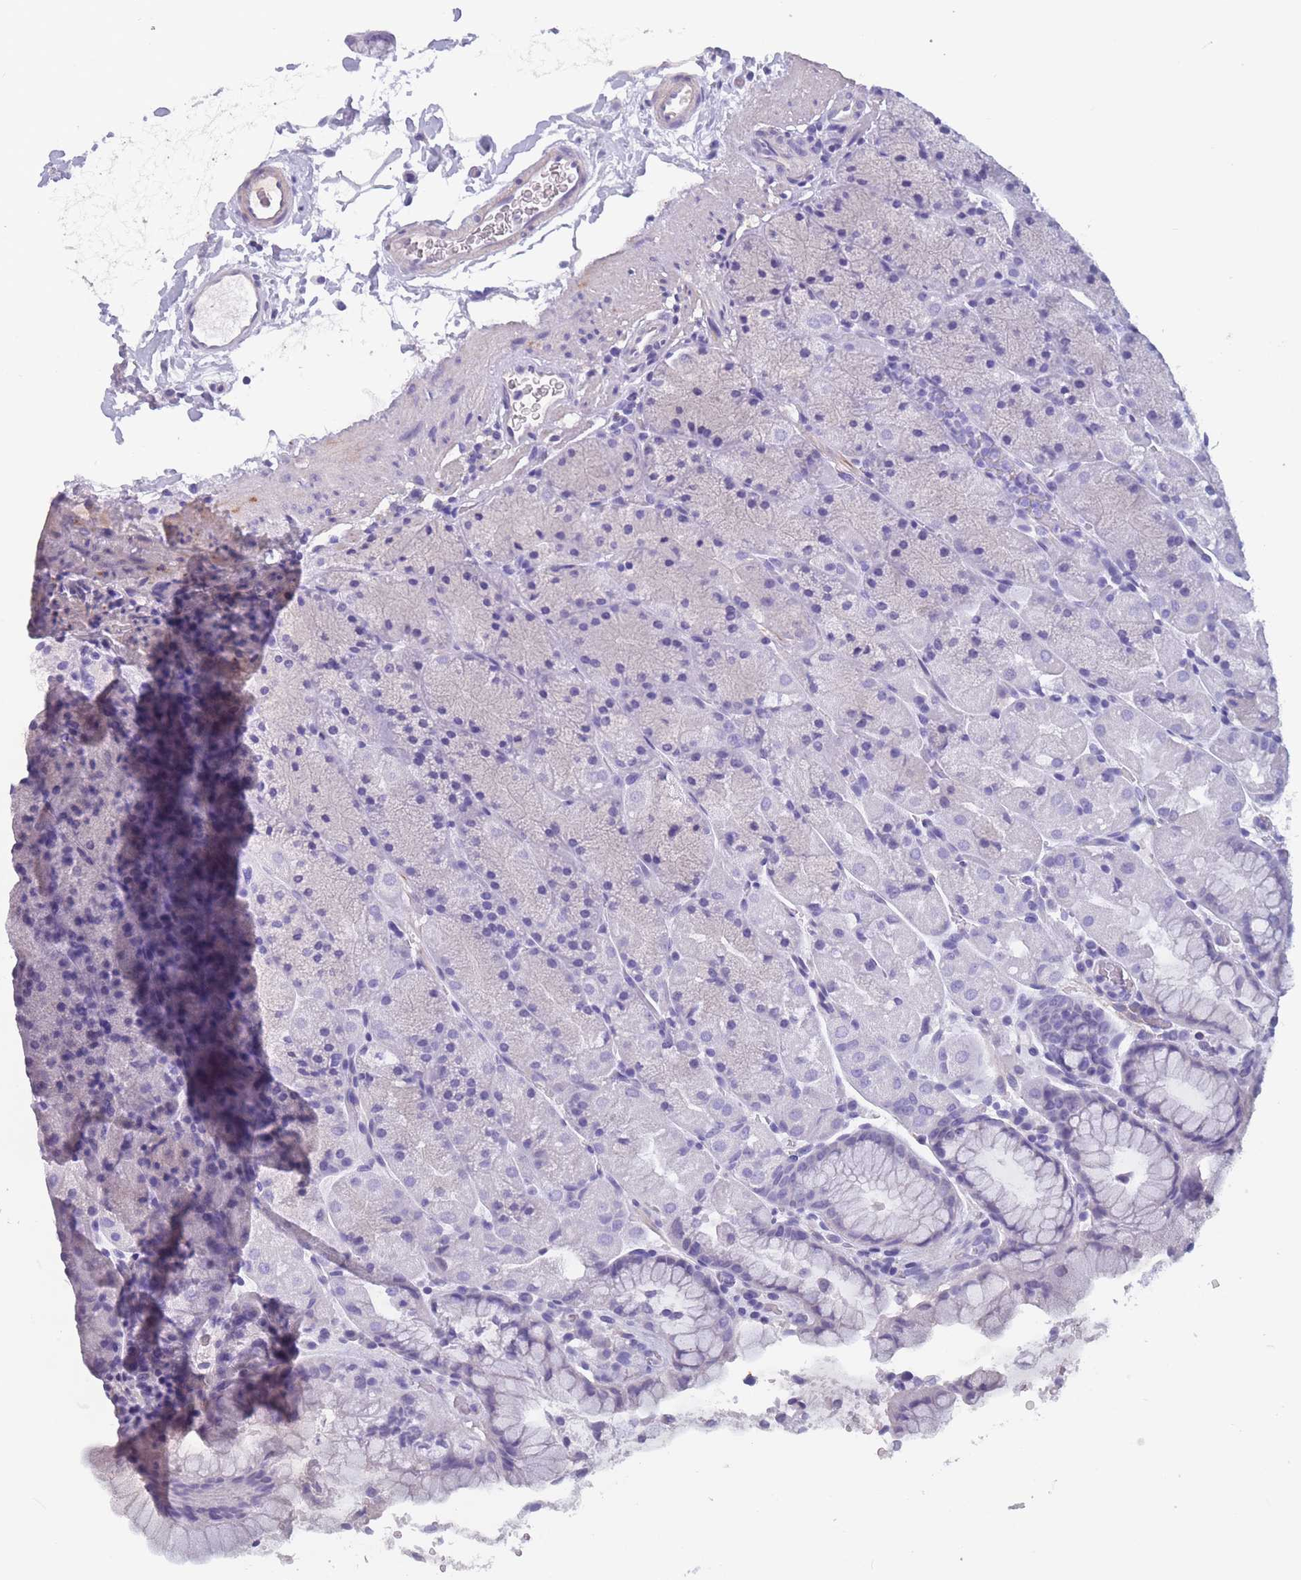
{"staining": {"intensity": "negative", "quantity": "none", "location": "none"}, "tissue": "stomach", "cell_type": "Glandular cells", "image_type": "normal", "snomed": [{"axis": "morphology", "description": "Normal tissue, NOS"}, {"axis": "topography", "description": "Stomach, upper"}, {"axis": "topography", "description": "Stomach, lower"}], "caption": "Immunohistochemistry histopathology image of benign stomach: stomach stained with DAB displays no significant protein positivity in glandular cells. The staining was performed using DAB to visualize the protein expression in brown, while the nuclei were stained in blue with hematoxylin (Magnification: 20x).", "gene": "OR4C5", "patient": {"sex": "male", "age": 67}}